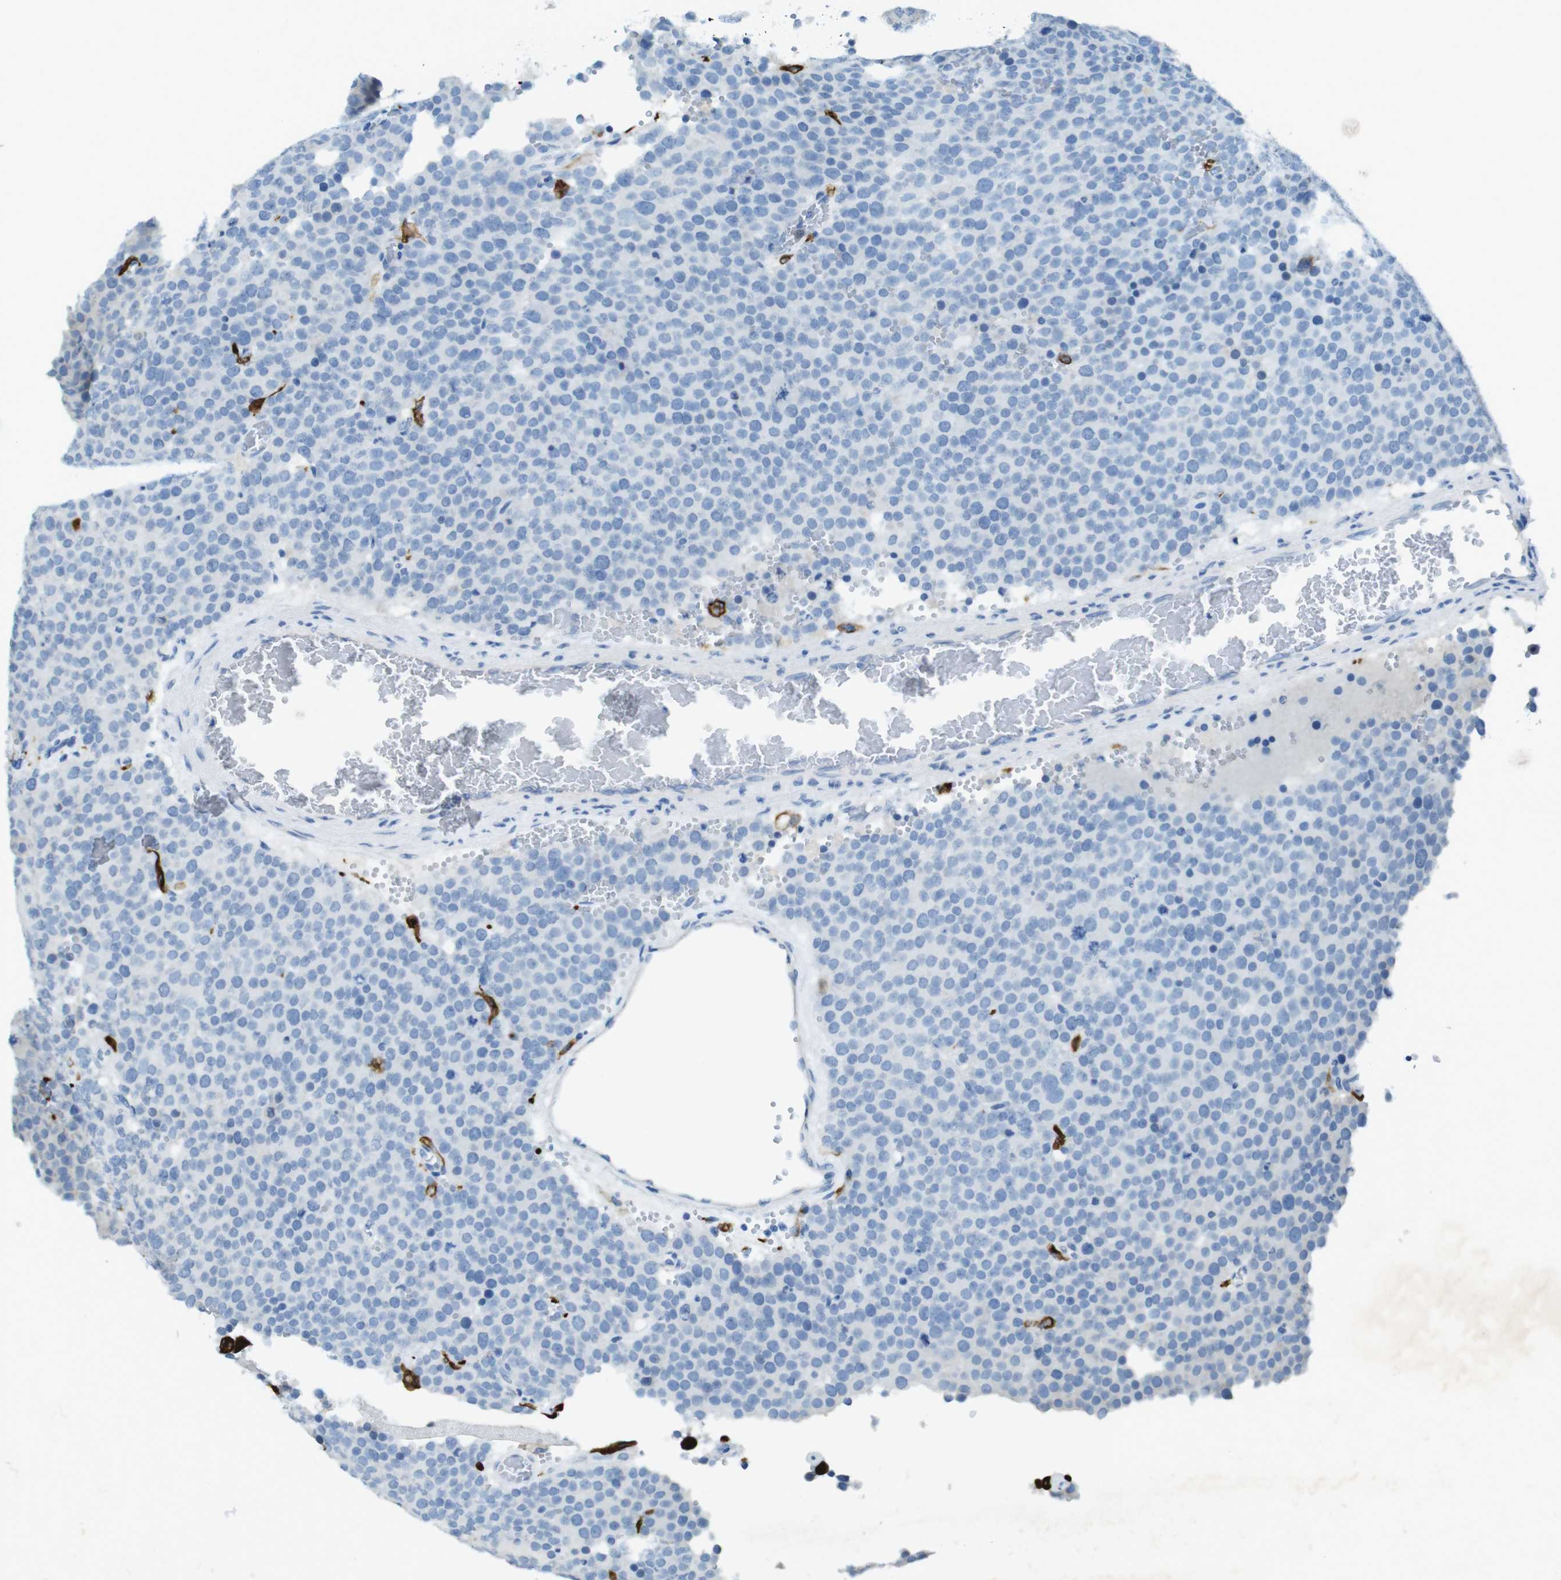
{"staining": {"intensity": "negative", "quantity": "none", "location": "none"}, "tissue": "testis cancer", "cell_type": "Tumor cells", "image_type": "cancer", "snomed": [{"axis": "morphology", "description": "Normal tissue, NOS"}, {"axis": "morphology", "description": "Seminoma, NOS"}, {"axis": "topography", "description": "Testis"}], "caption": "Tumor cells are negative for protein expression in human seminoma (testis).", "gene": "CD320", "patient": {"sex": "male", "age": 71}}